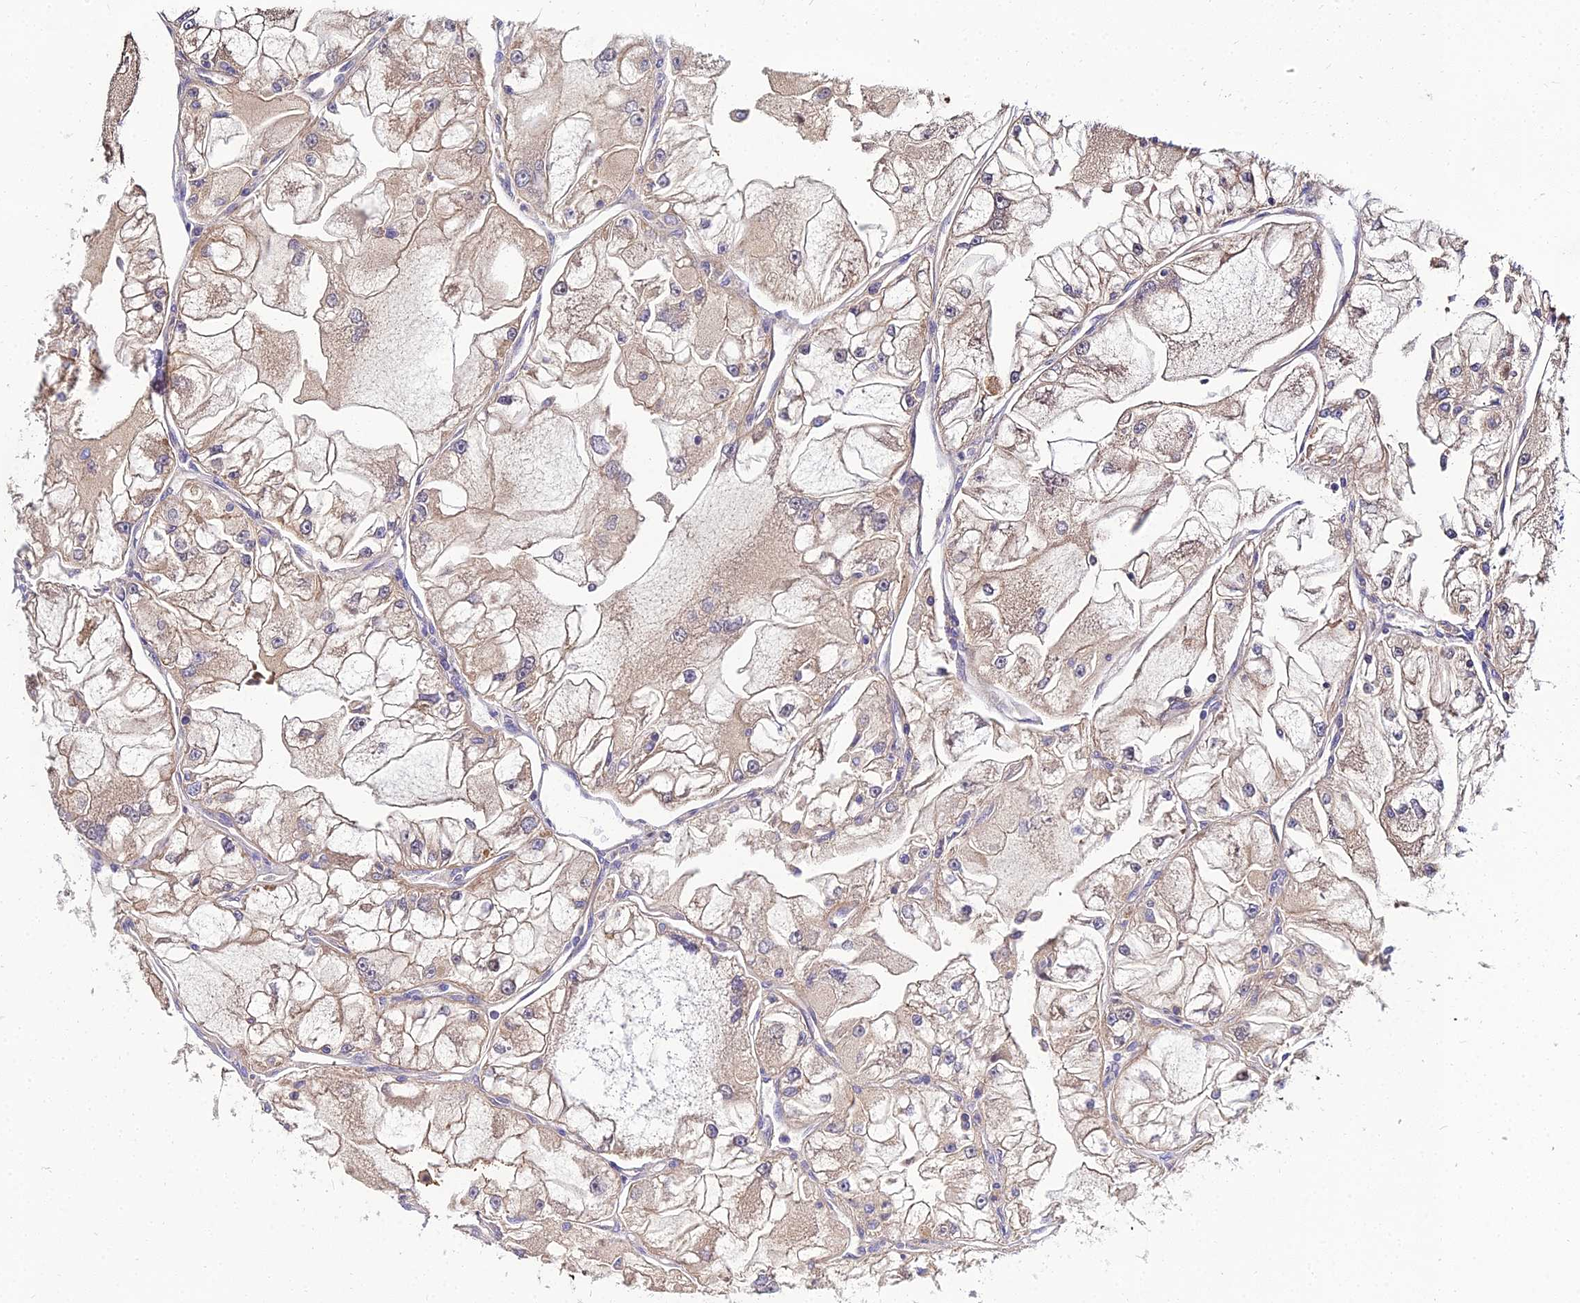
{"staining": {"intensity": "weak", "quantity": ">75%", "location": "cytoplasmic/membranous"}, "tissue": "renal cancer", "cell_type": "Tumor cells", "image_type": "cancer", "snomed": [{"axis": "morphology", "description": "Adenocarcinoma, NOS"}, {"axis": "topography", "description": "Kidney"}], "caption": "A photomicrograph showing weak cytoplasmic/membranous positivity in about >75% of tumor cells in renal adenocarcinoma, as visualized by brown immunohistochemical staining.", "gene": "NPY", "patient": {"sex": "female", "age": 72}}